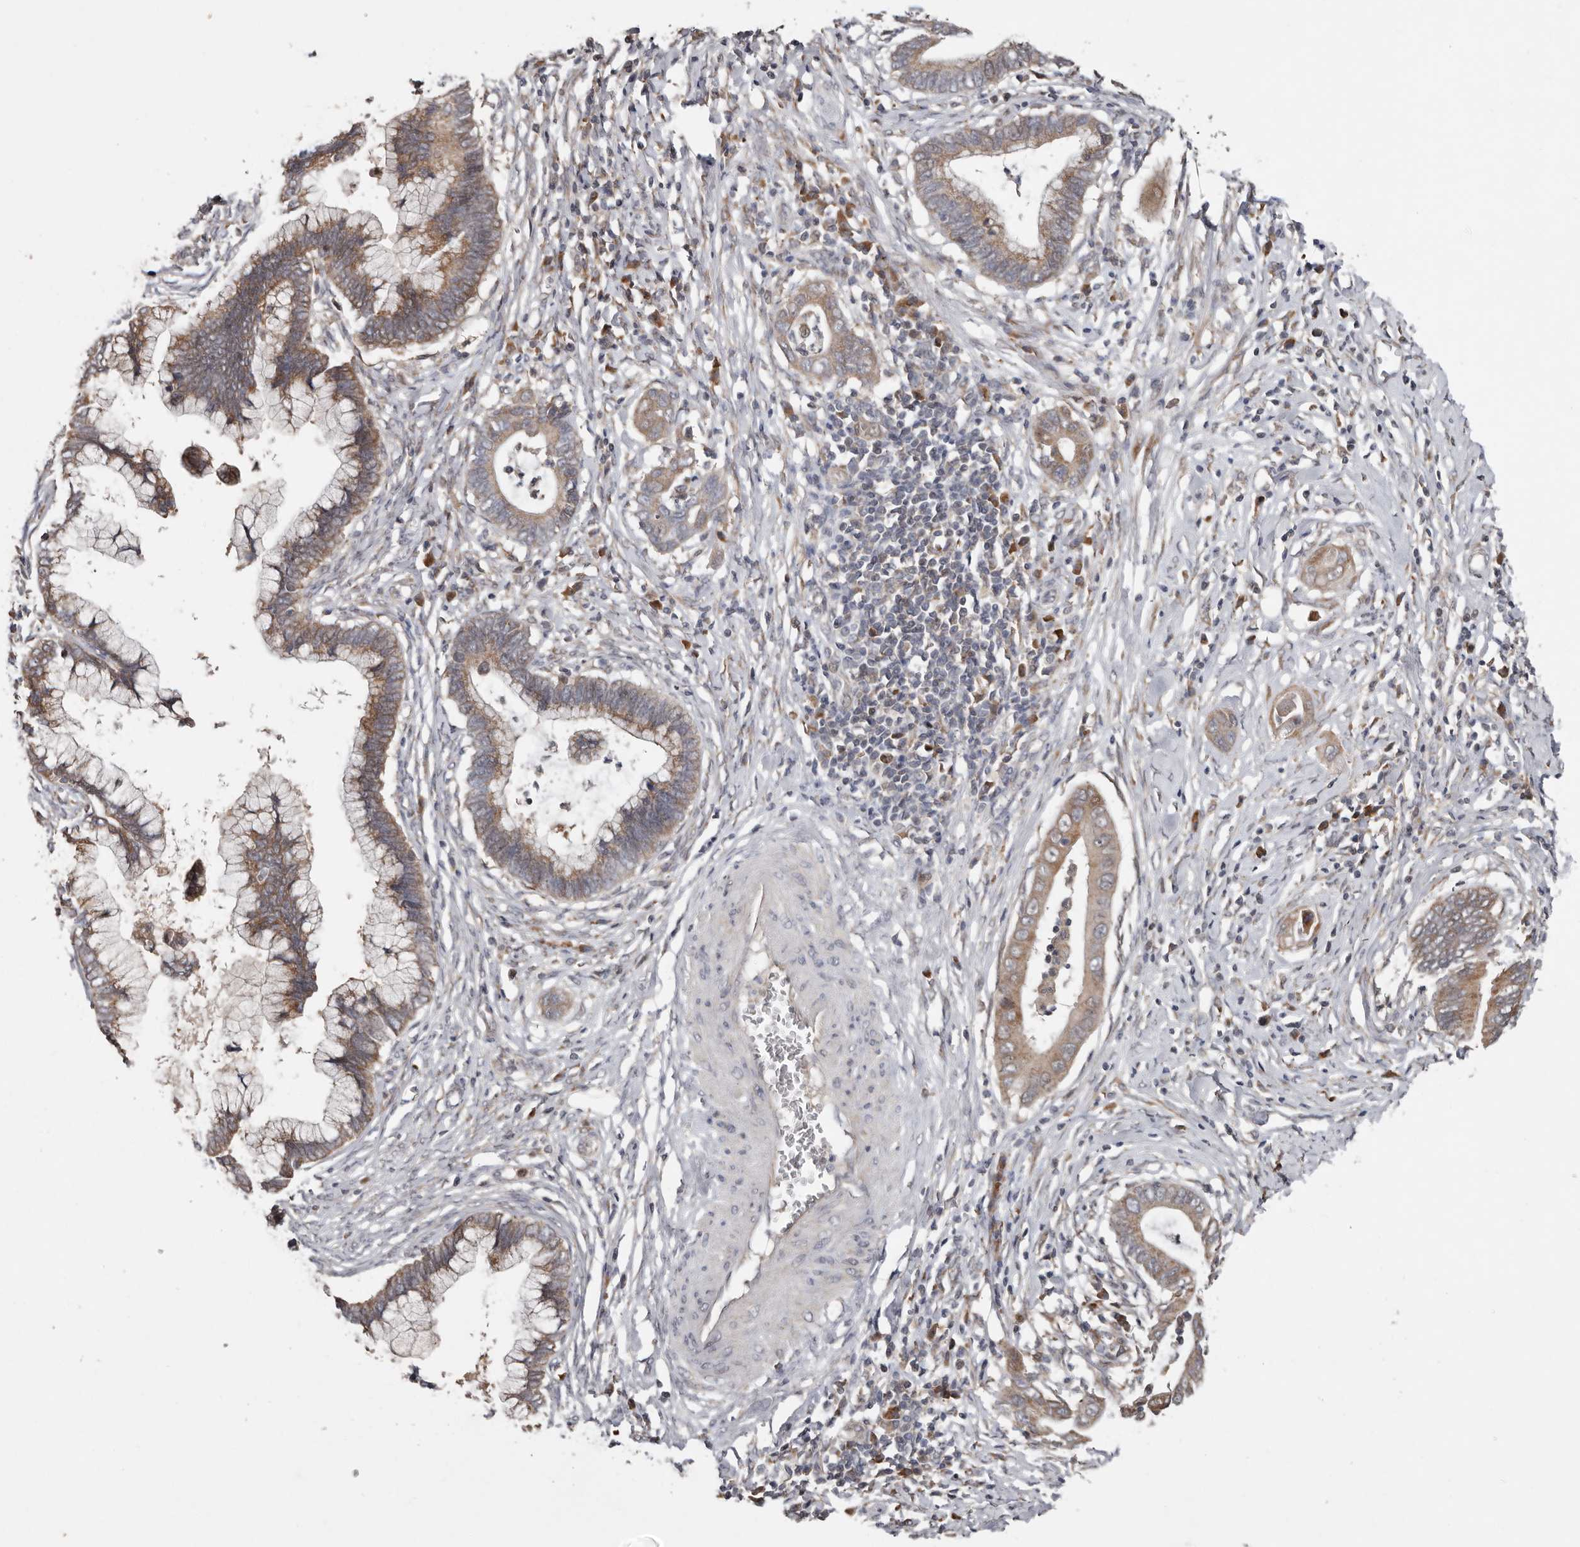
{"staining": {"intensity": "moderate", "quantity": ">75%", "location": "cytoplasmic/membranous"}, "tissue": "cervical cancer", "cell_type": "Tumor cells", "image_type": "cancer", "snomed": [{"axis": "morphology", "description": "Adenocarcinoma, NOS"}, {"axis": "topography", "description": "Cervix"}], "caption": "Protein analysis of cervical adenocarcinoma tissue reveals moderate cytoplasmic/membranous positivity in about >75% of tumor cells.", "gene": "CHML", "patient": {"sex": "female", "age": 44}}